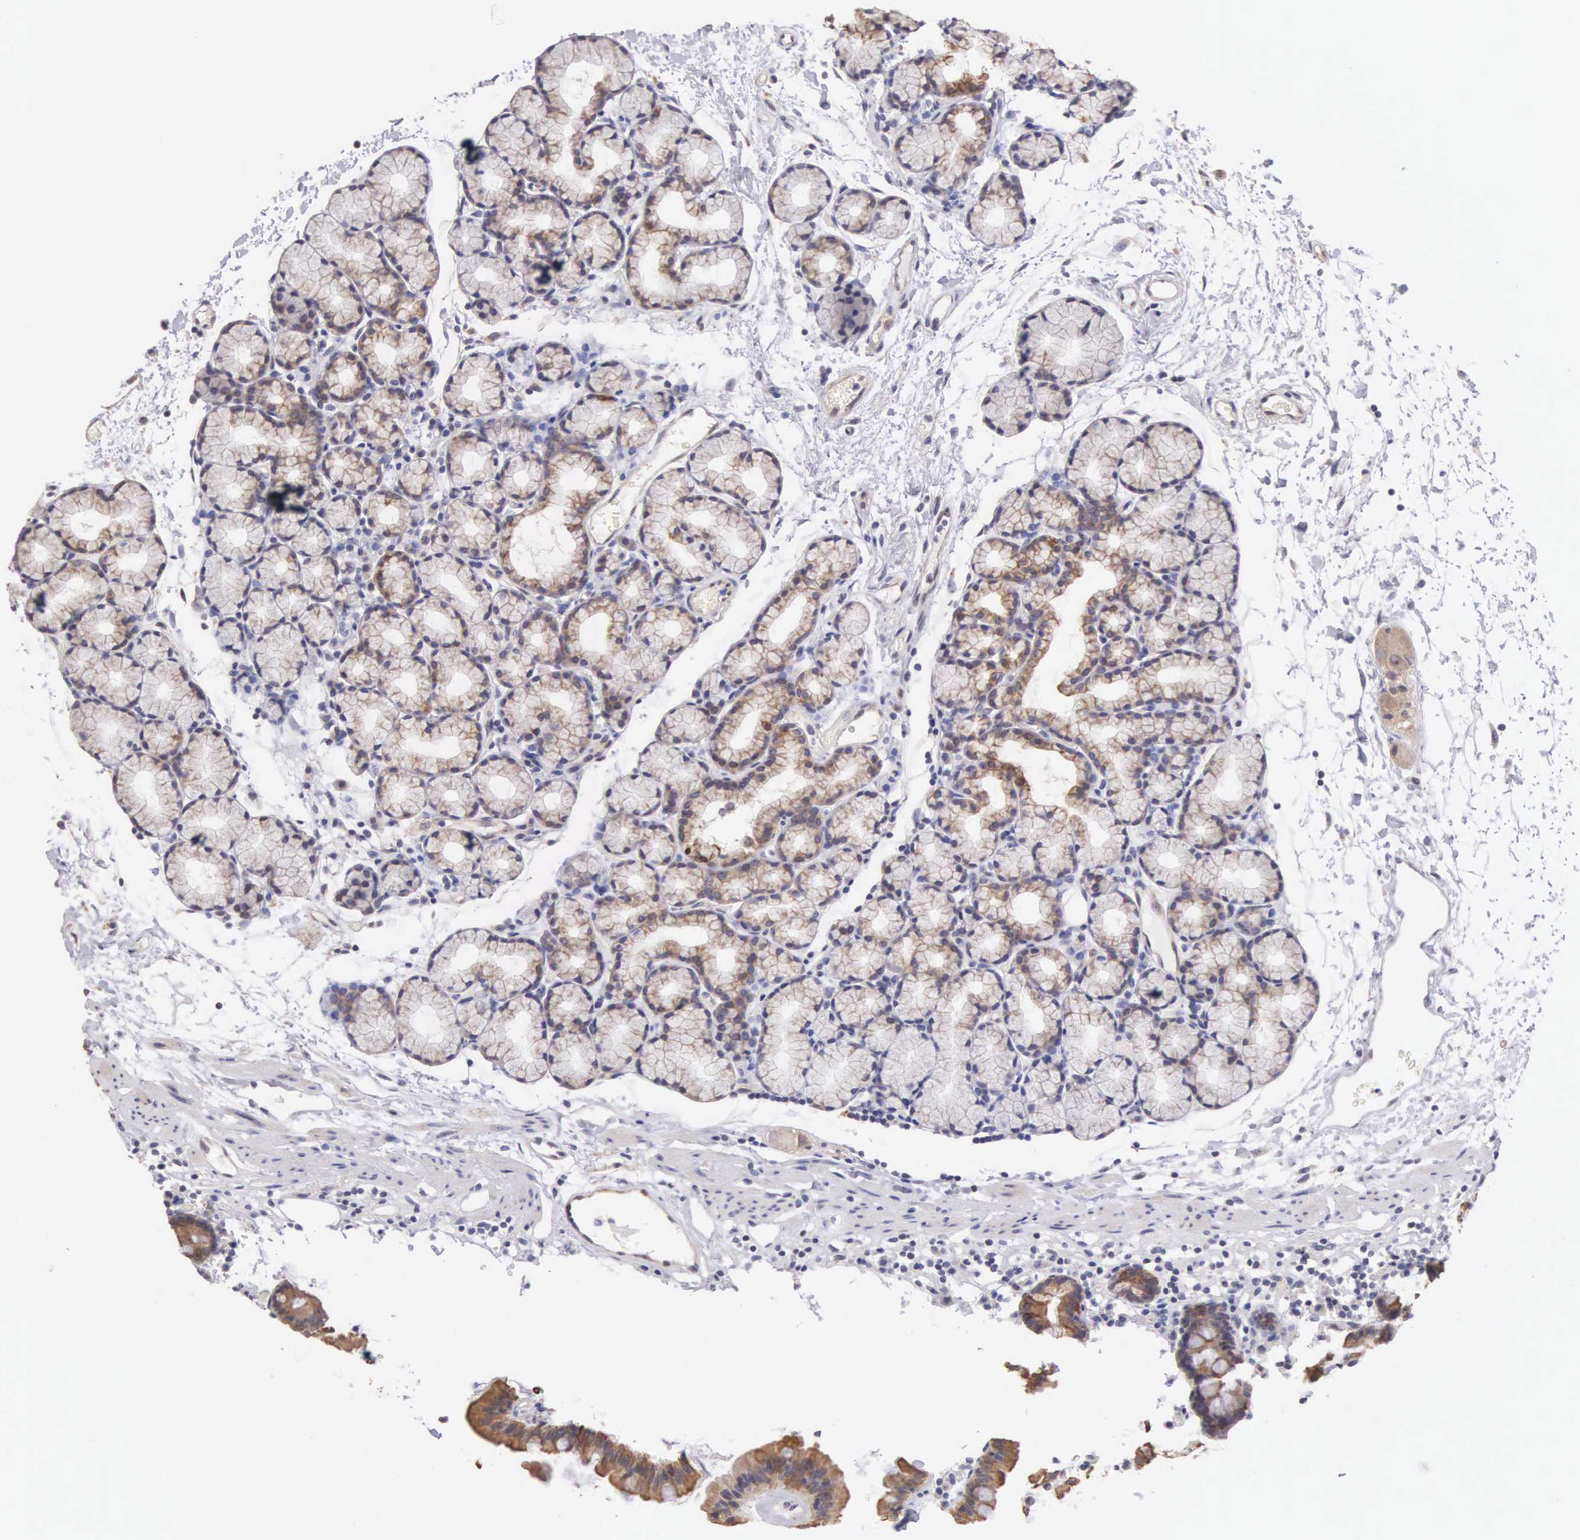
{"staining": {"intensity": "moderate", "quantity": "25%-75%", "location": "cytoplasmic/membranous"}, "tissue": "duodenum", "cell_type": "Glandular cells", "image_type": "normal", "snomed": [{"axis": "morphology", "description": "Normal tissue, NOS"}, {"axis": "topography", "description": "Duodenum"}], "caption": "This image shows unremarkable duodenum stained with IHC to label a protein in brown. The cytoplasmic/membranous of glandular cells show moderate positivity for the protein. Nuclei are counter-stained blue.", "gene": "PIR", "patient": {"sex": "female", "age": 48}}